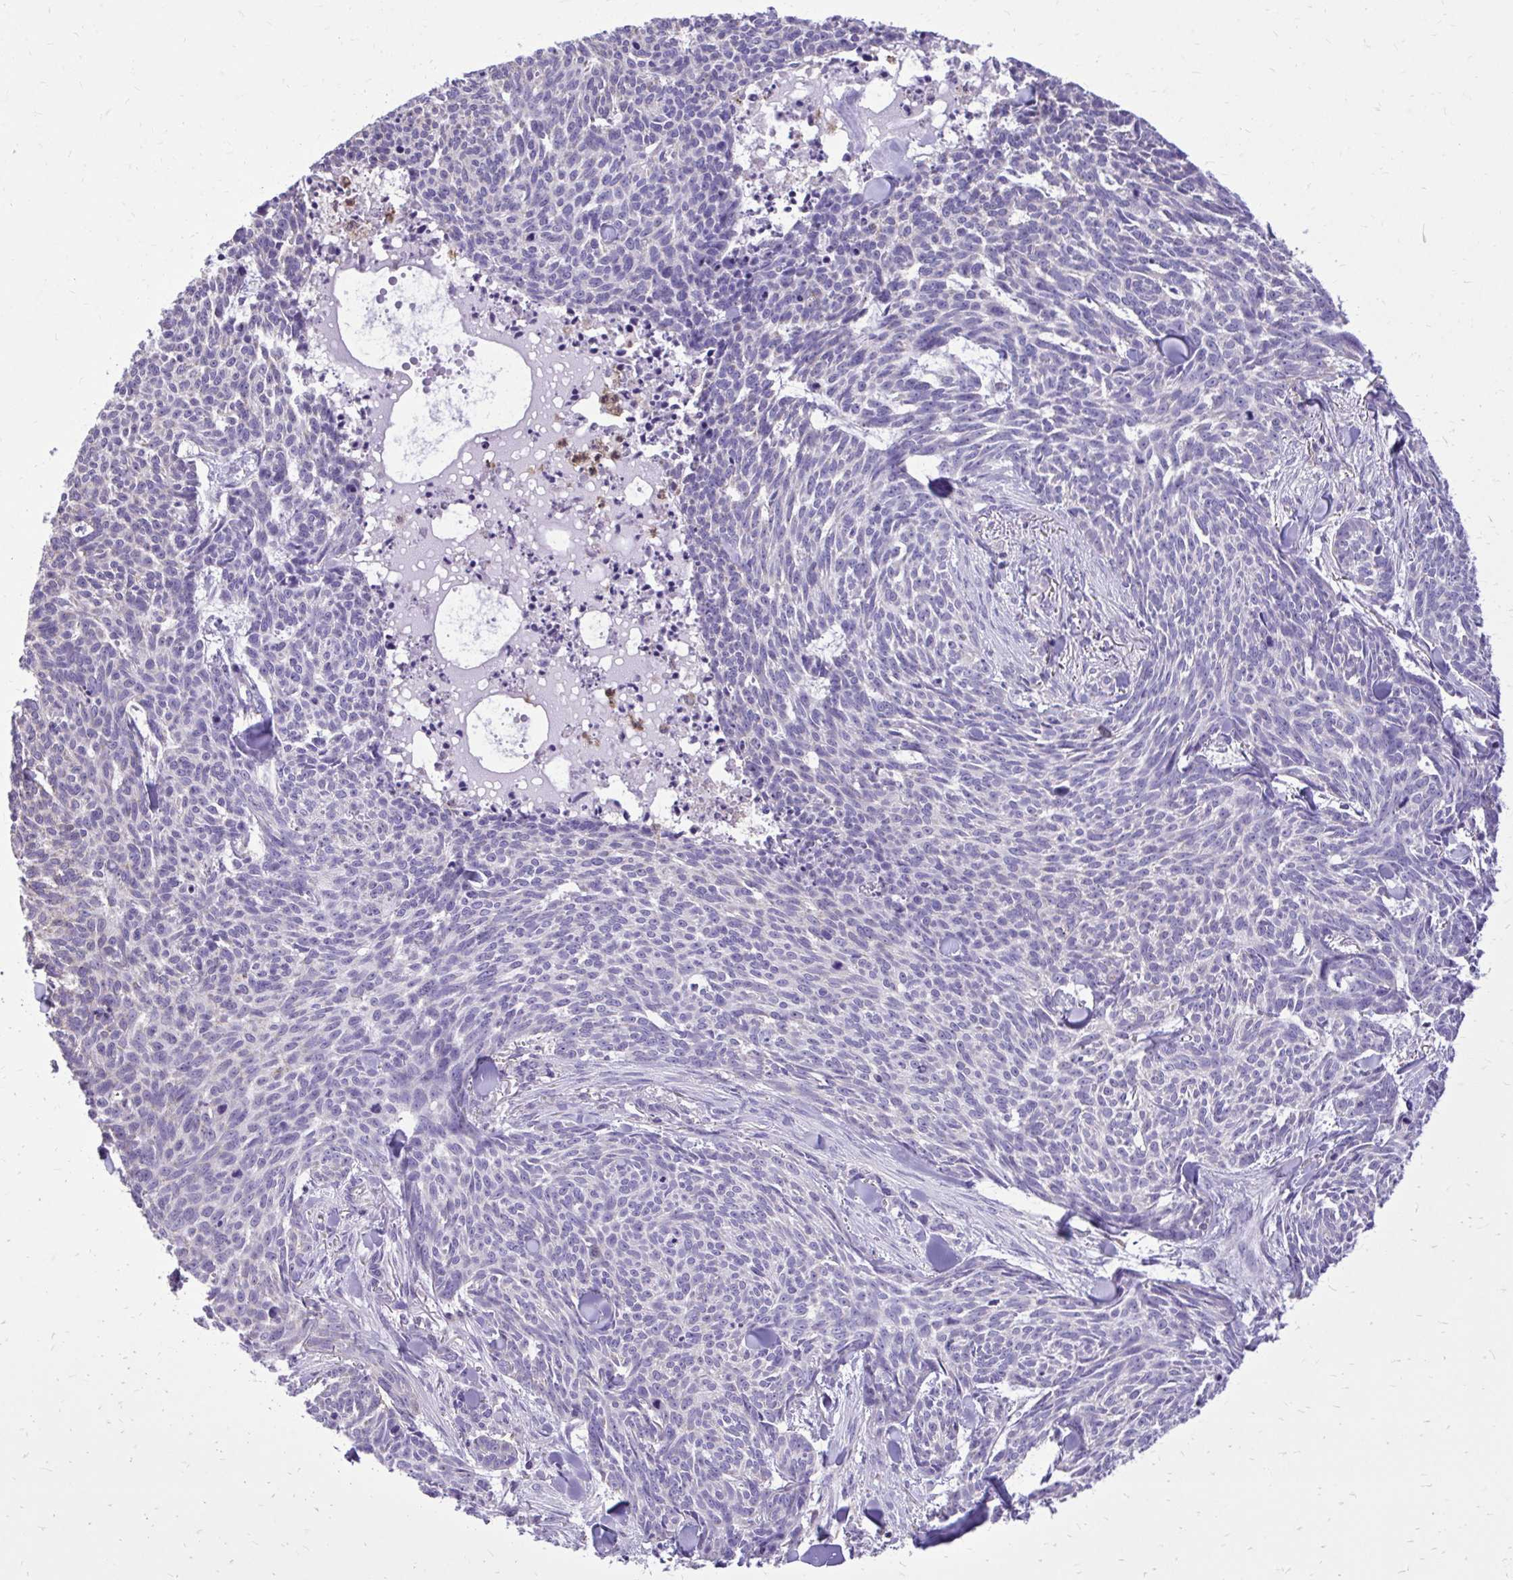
{"staining": {"intensity": "negative", "quantity": "none", "location": "none"}, "tissue": "skin cancer", "cell_type": "Tumor cells", "image_type": "cancer", "snomed": [{"axis": "morphology", "description": "Basal cell carcinoma"}, {"axis": "topography", "description": "Skin"}], "caption": "Immunohistochemistry (IHC) histopathology image of neoplastic tissue: human skin cancer stained with DAB reveals no significant protein positivity in tumor cells. Nuclei are stained in blue.", "gene": "CAT", "patient": {"sex": "female", "age": 93}}